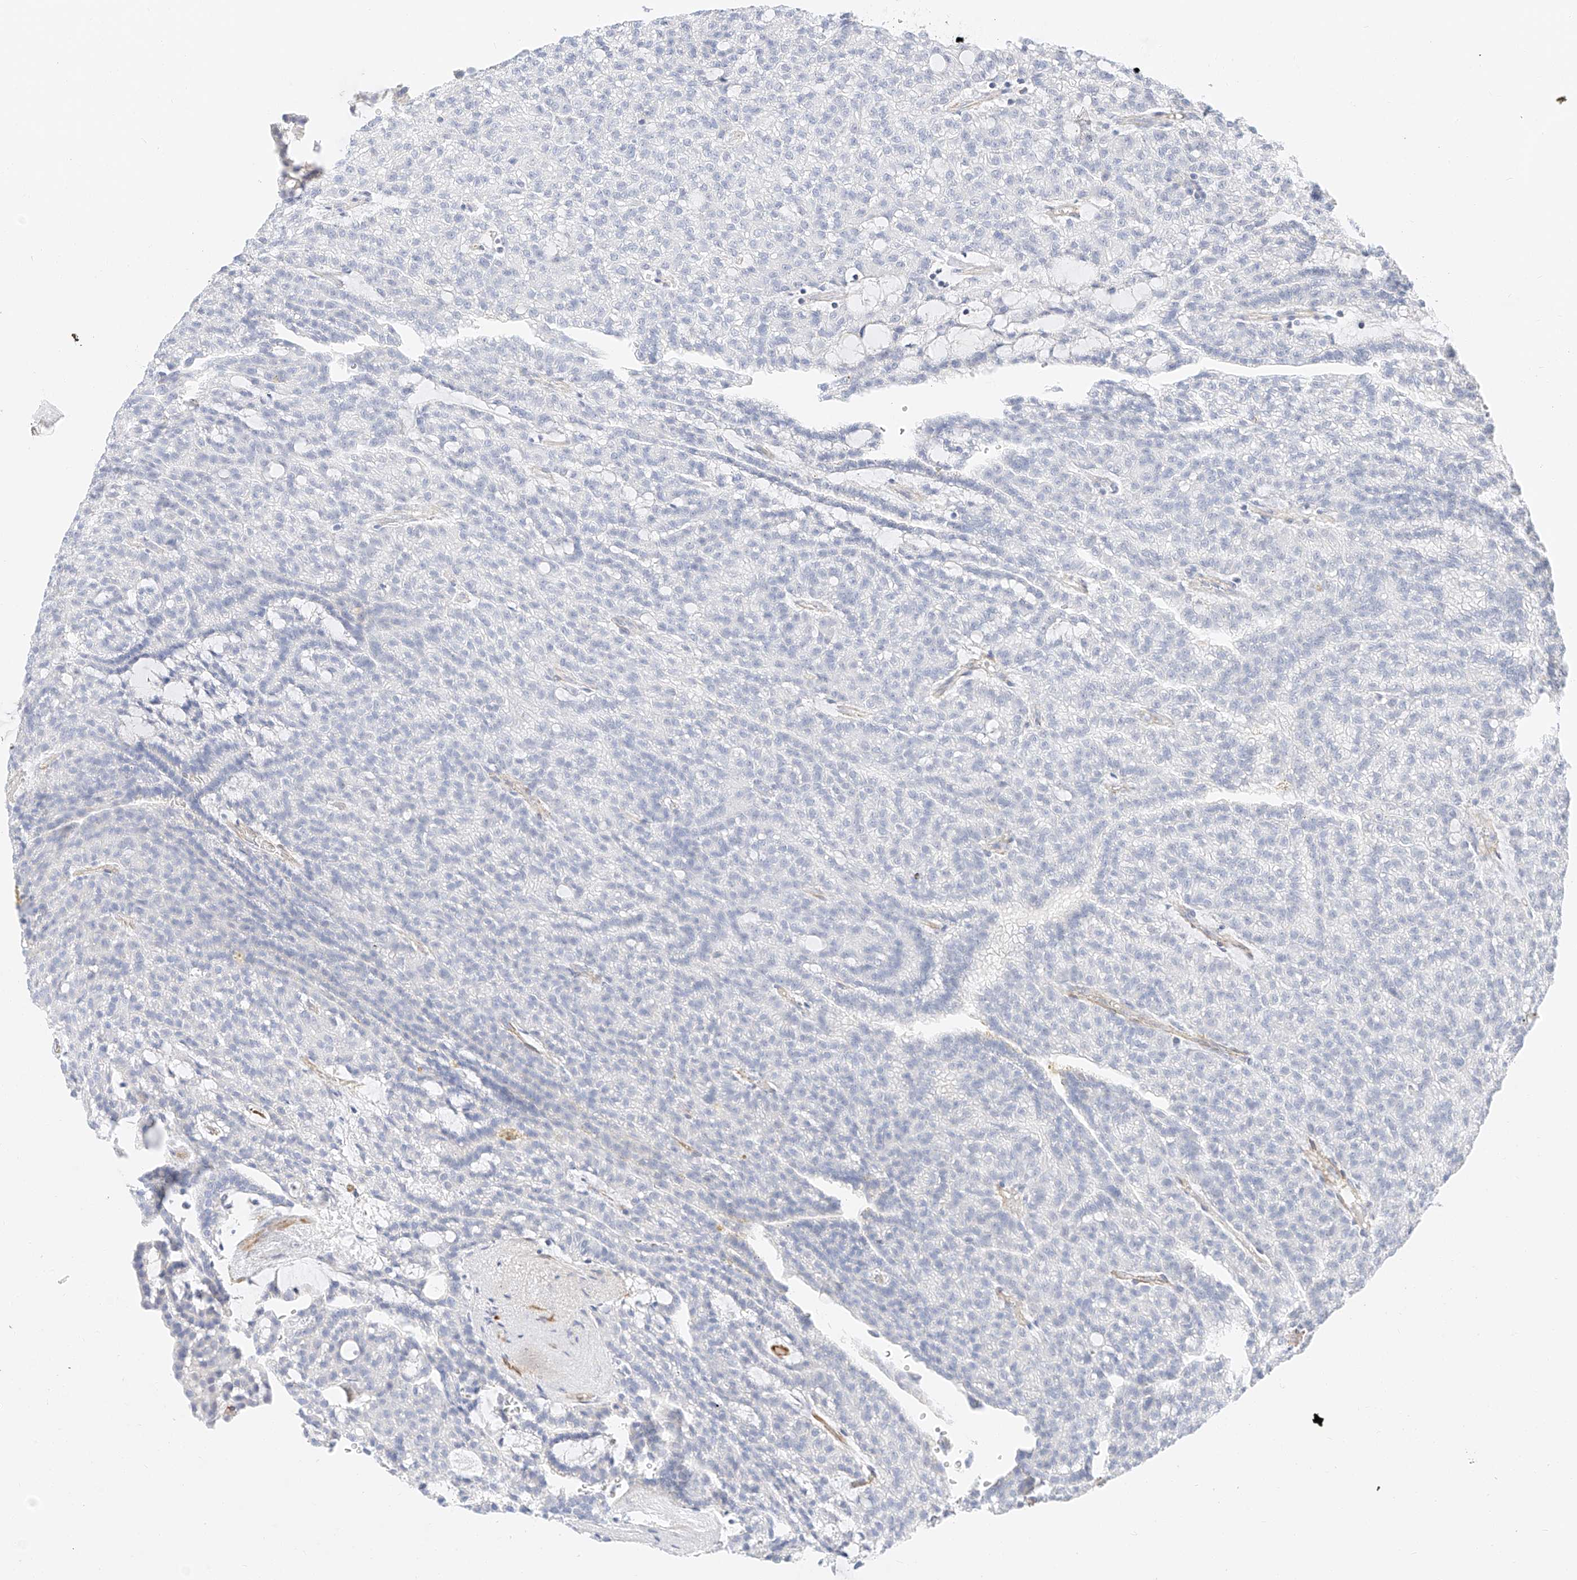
{"staining": {"intensity": "negative", "quantity": "none", "location": "none"}, "tissue": "renal cancer", "cell_type": "Tumor cells", "image_type": "cancer", "snomed": [{"axis": "morphology", "description": "Adenocarcinoma, NOS"}, {"axis": "topography", "description": "Kidney"}], "caption": "This image is of renal adenocarcinoma stained with immunohistochemistry to label a protein in brown with the nuclei are counter-stained blue. There is no staining in tumor cells.", "gene": "CDCP2", "patient": {"sex": "male", "age": 63}}